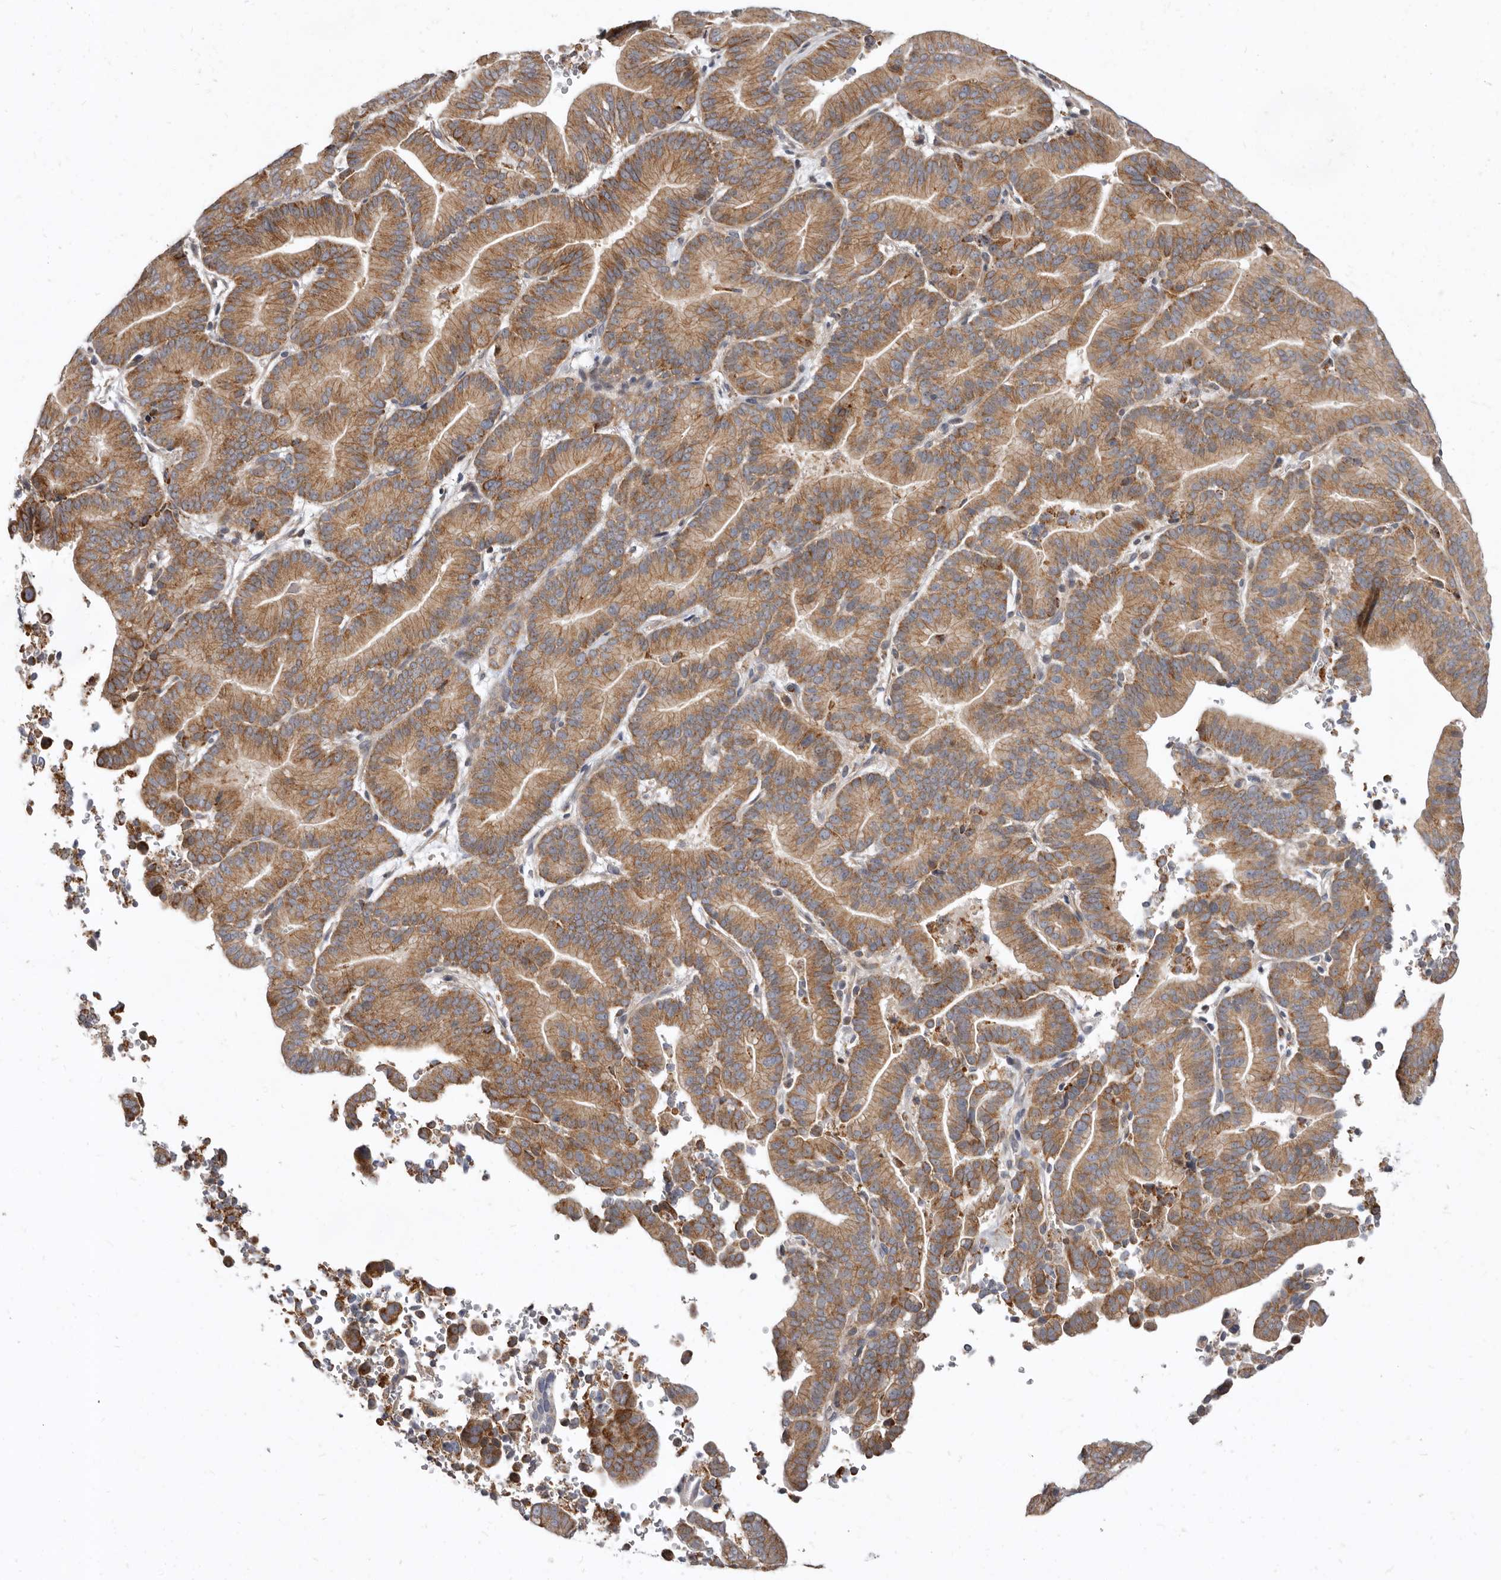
{"staining": {"intensity": "moderate", "quantity": ">75%", "location": "cytoplasmic/membranous"}, "tissue": "liver cancer", "cell_type": "Tumor cells", "image_type": "cancer", "snomed": [{"axis": "morphology", "description": "Cholangiocarcinoma"}, {"axis": "topography", "description": "Liver"}], "caption": "IHC (DAB) staining of liver cancer (cholangiocarcinoma) reveals moderate cytoplasmic/membranous protein expression in about >75% of tumor cells.", "gene": "SMC4", "patient": {"sex": "female", "age": 75}}